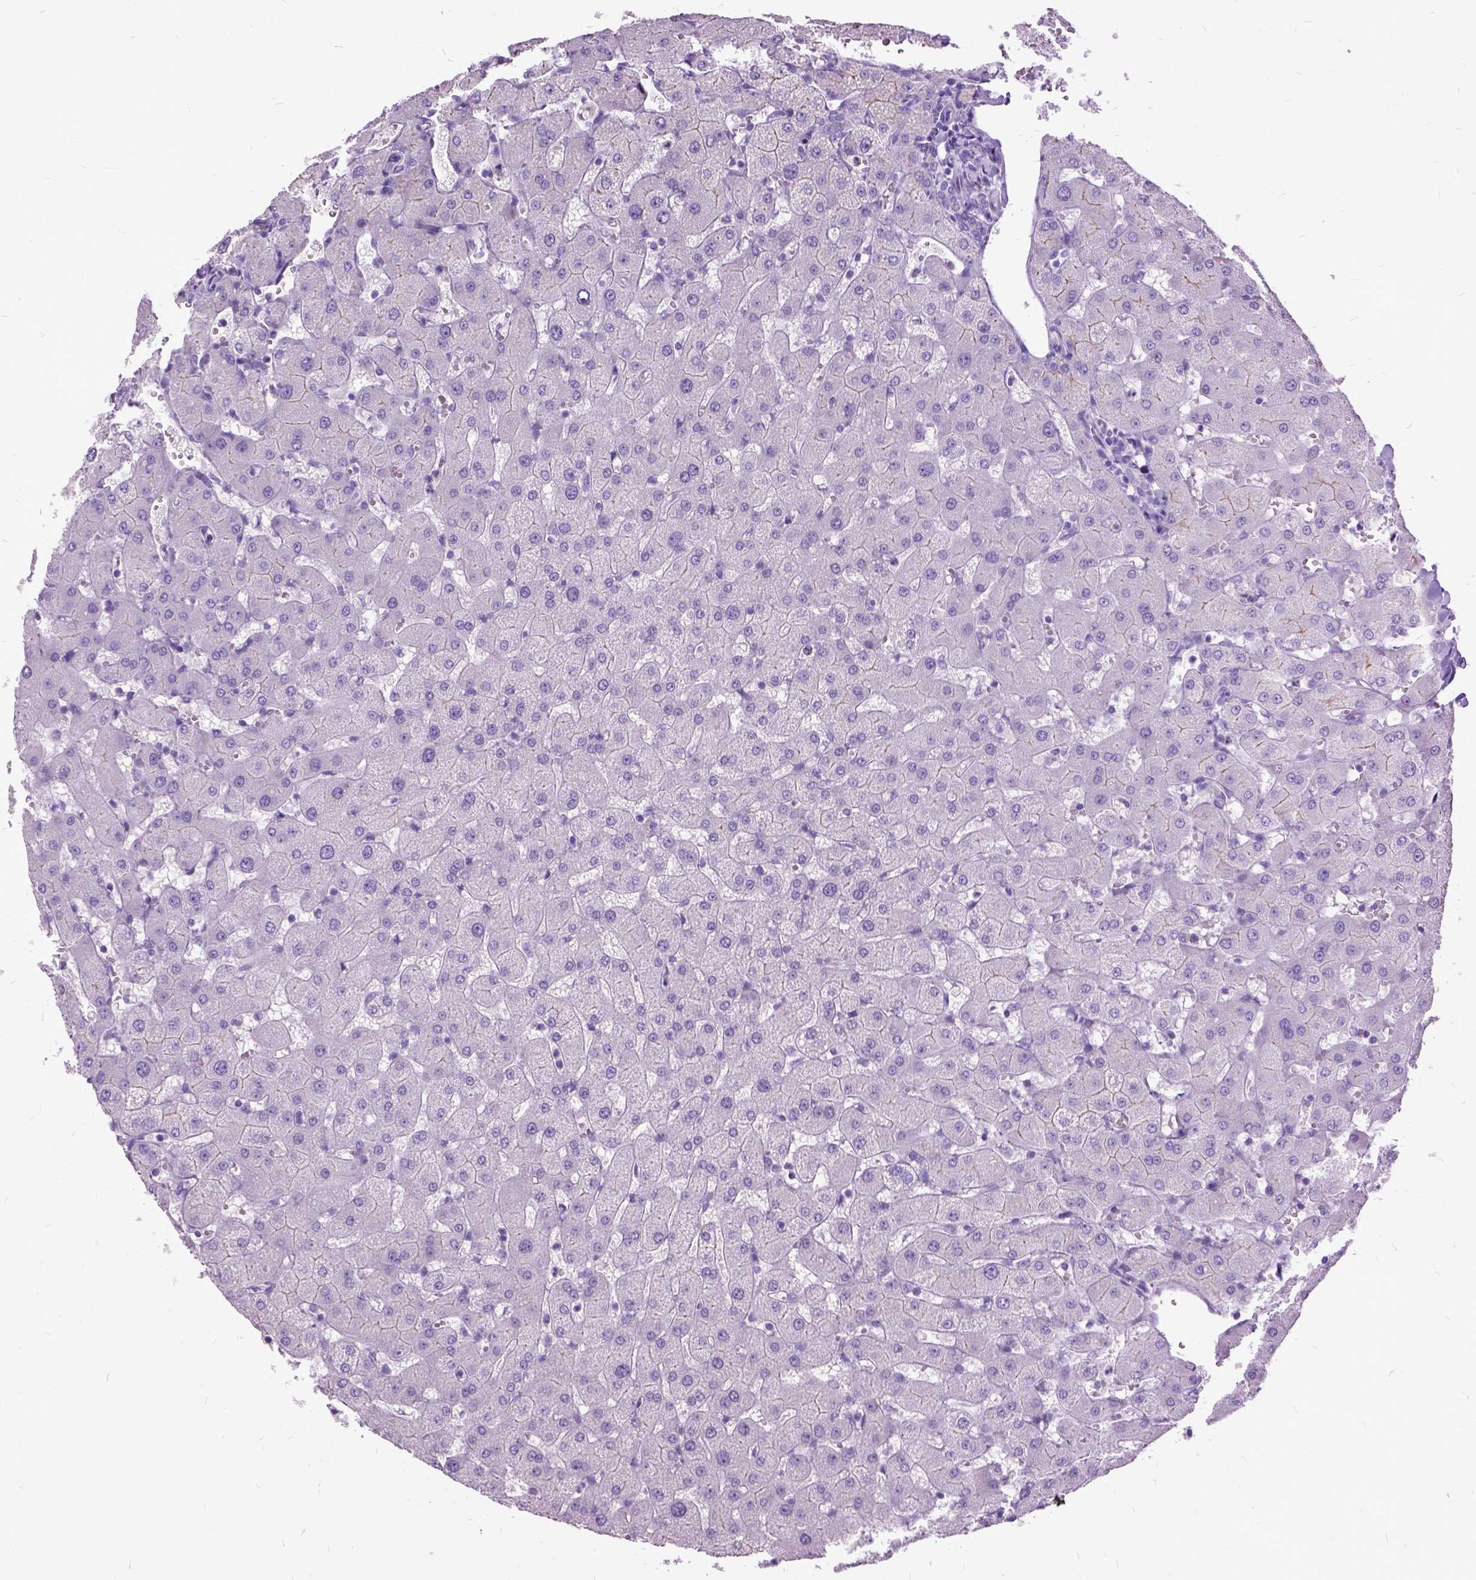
{"staining": {"intensity": "negative", "quantity": "none", "location": "none"}, "tissue": "liver", "cell_type": "Cholangiocytes", "image_type": "normal", "snomed": [{"axis": "morphology", "description": "Normal tissue, NOS"}, {"axis": "topography", "description": "Liver"}], "caption": "A photomicrograph of liver stained for a protein reveals no brown staining in cholangiocytes. (Stains: DAB (3,3'-diaminobenzidine) IHC with hematoxylin counter stain, Microscopy: brightfield microscopy at high magnification).", "gene": "MME", "patient": {"sex": "female", "age": 63}}